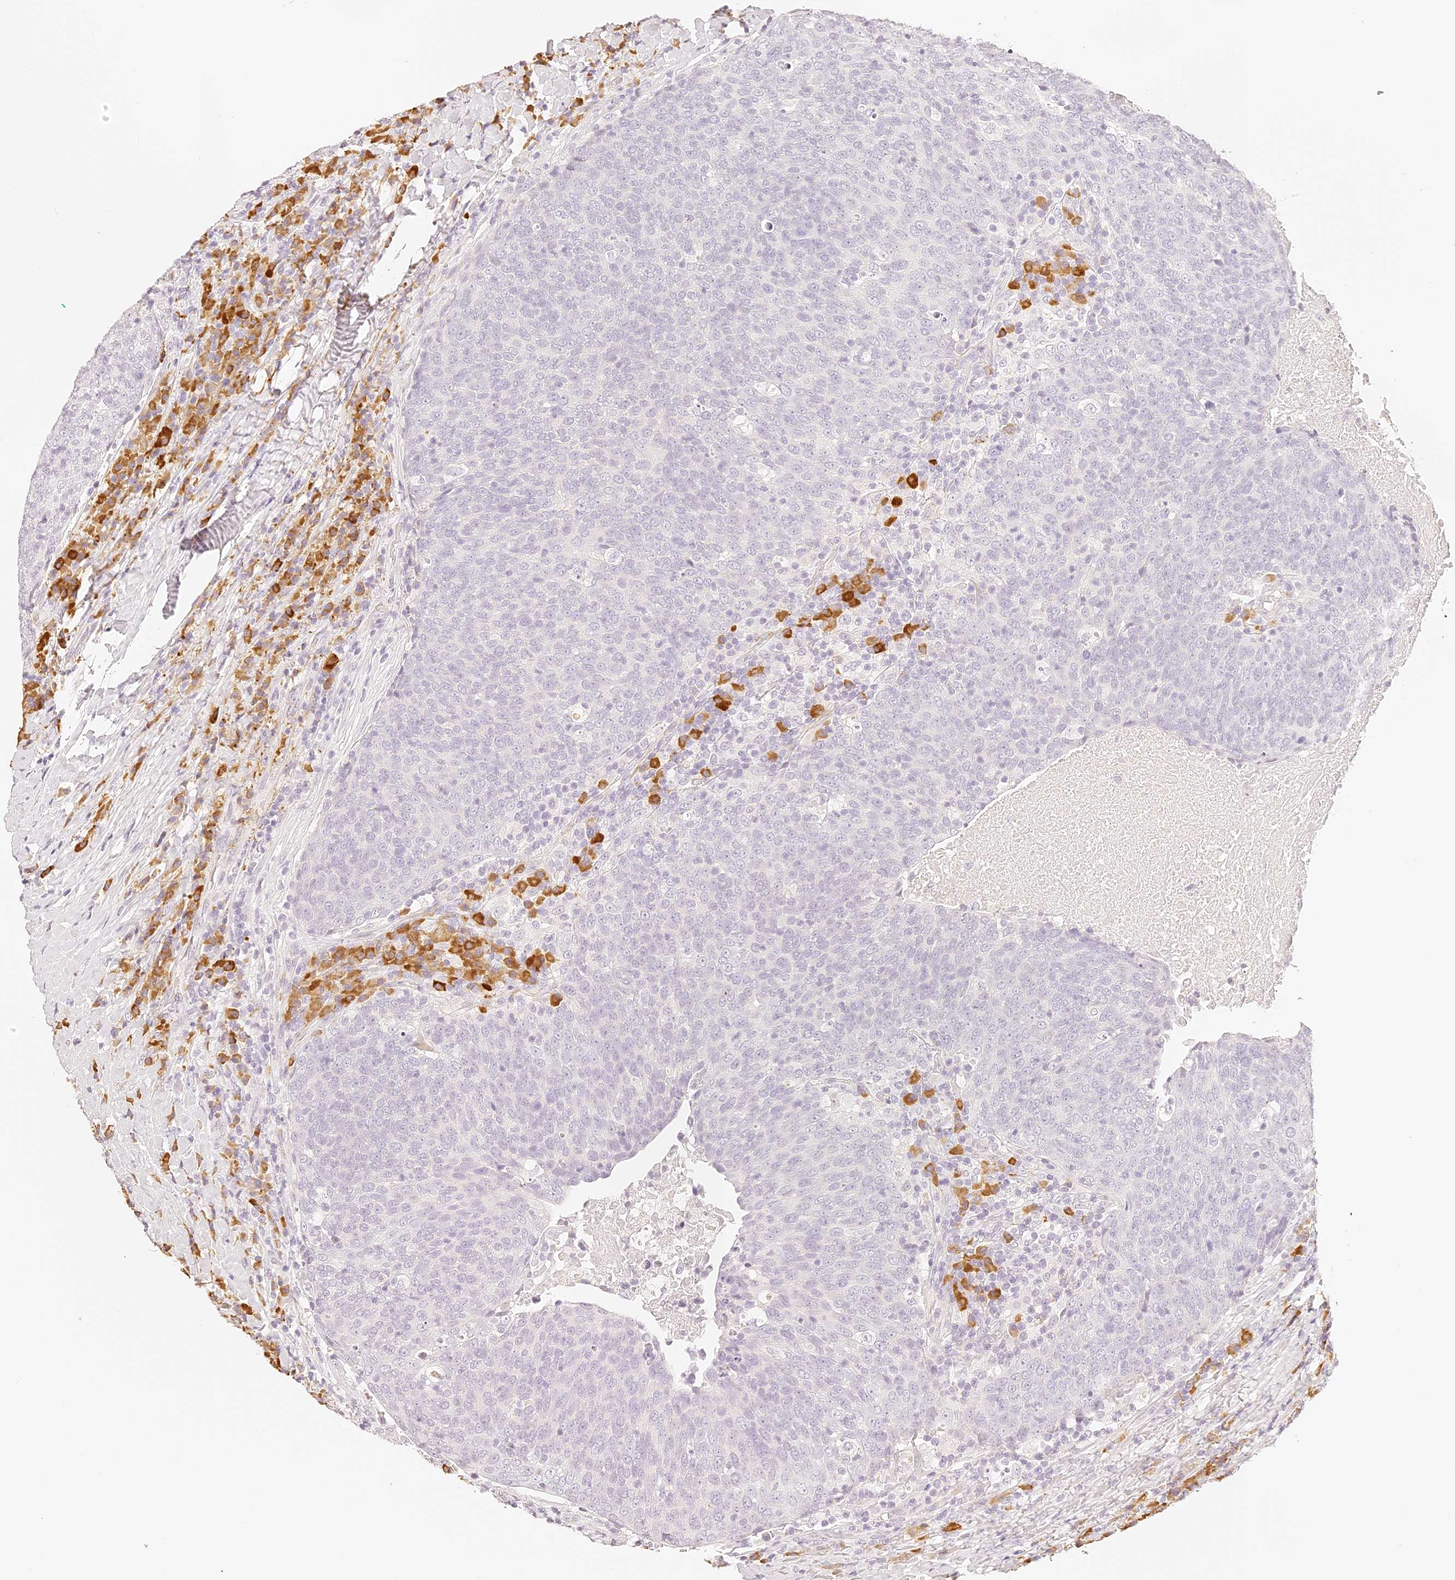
{"staining": {"intensity": "negative", "quantity": "none", "location": "none"}, "tissue": "head and neck cancer", "cell_type": "Tumor cells", "image_type": "cancer", "snomed": [{"axis": "morphology", "description": "Squamous cell carcinoma, NOS"}, {"axis": "morphology", "description": "Squamous cell carcinoma, metastatic, NOS"}, {"axis": "topography", "description": "Lymph node"}, {"axis": "topography", "description": "Head-Neck"}], "caption": "Immunohistochemistry (IHC) image of head and neck cancer (metastatic squamous cell carcinoma) stained for a protein (brown), which displays no staining in tumor cells.", "gene": "TRIM45", "patient": {"sex": "male", "age": 62}}